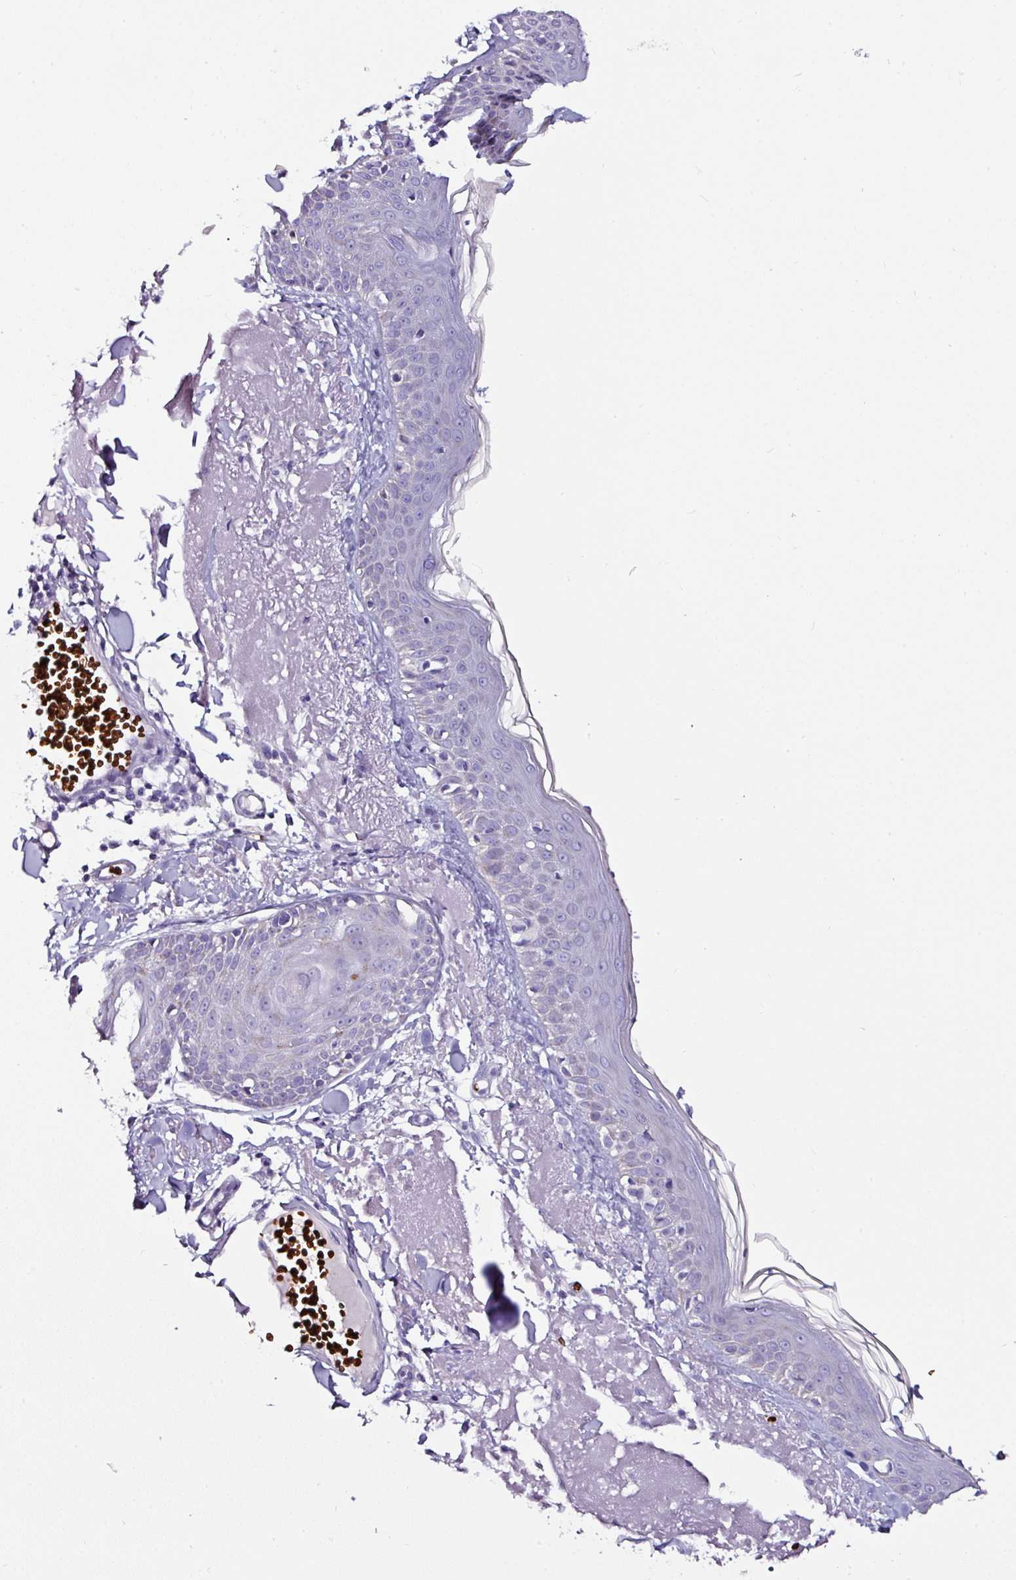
{"staining": {"intensity": "negative", "quantity": "none", "location": "none"}, "tissue": "skin", "cell_type": "Fibroblasts", "image_type": "normal", "snomed": [{"axis": "morphology", "description": "Normal tissue, NOS"}, {"axis": "morphology", "description": "Malignant melanoma, NOS"}, {"axis": "topography", "description": "Skin"}], "caption": "Image shows no protein expression in fibroblasts of benign skin.", "gene": "NAPSA", "patient": {"sex": "male", "age": 80}}